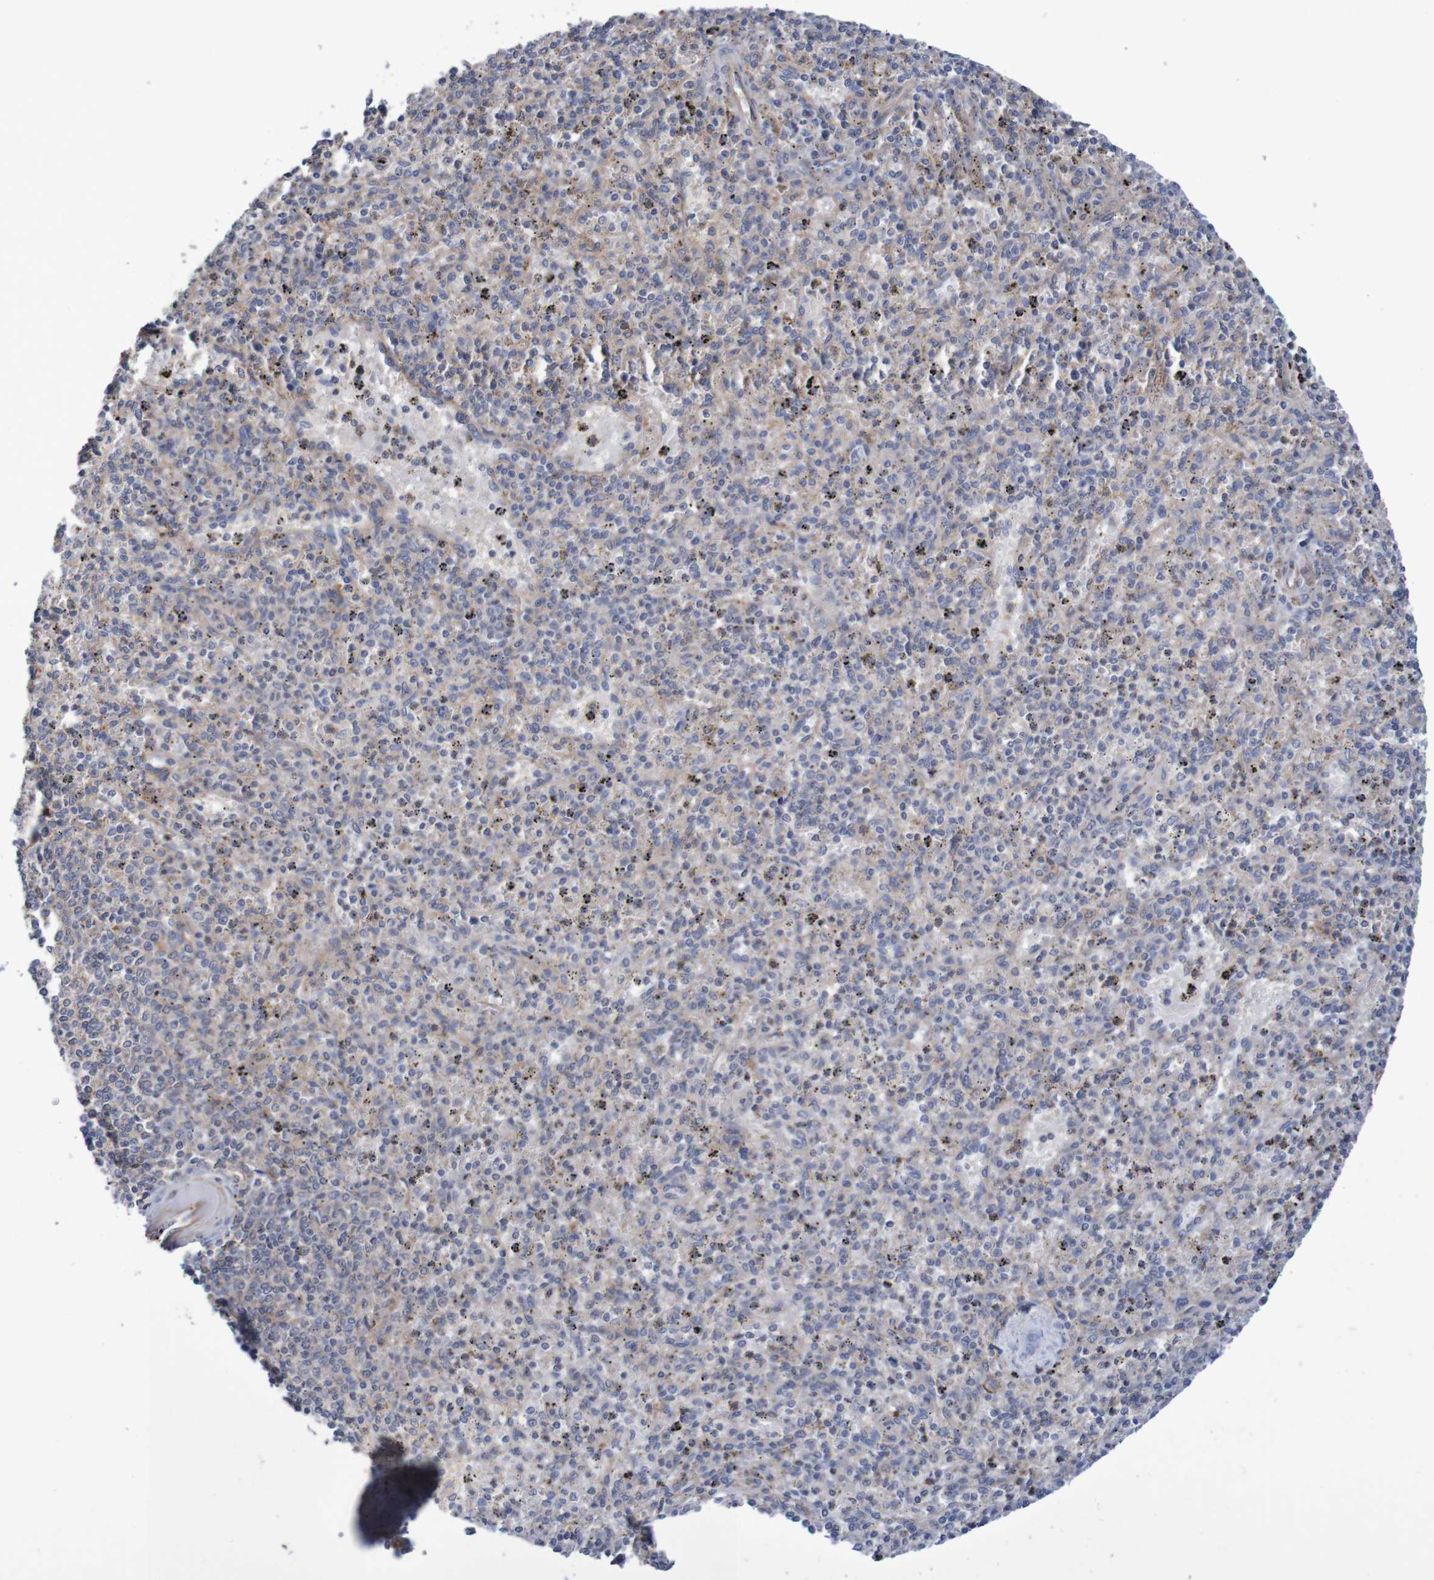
{"staining": {"intensity": "moderate", "quantity": "<25%", "location": "cytoplasmic/membranous"}, "tissue": "spleen", "cell_type": "Cells in red pulp", "image_type": "normal", "snomed": [{"axis": "morphology", "description": "Normal tissue, NOS"}, {"axis": "topography", "description": "Spleen"}], "caption": "High-power microscopy captured an IHC photomicrograph of unremarkable spleen, revealing moderate cytoplasmic/membranous expression in approximately <25% of cells in red pulp.", "gene": "NECTIN2", "patient": {"sex": "male", "age": 72}}